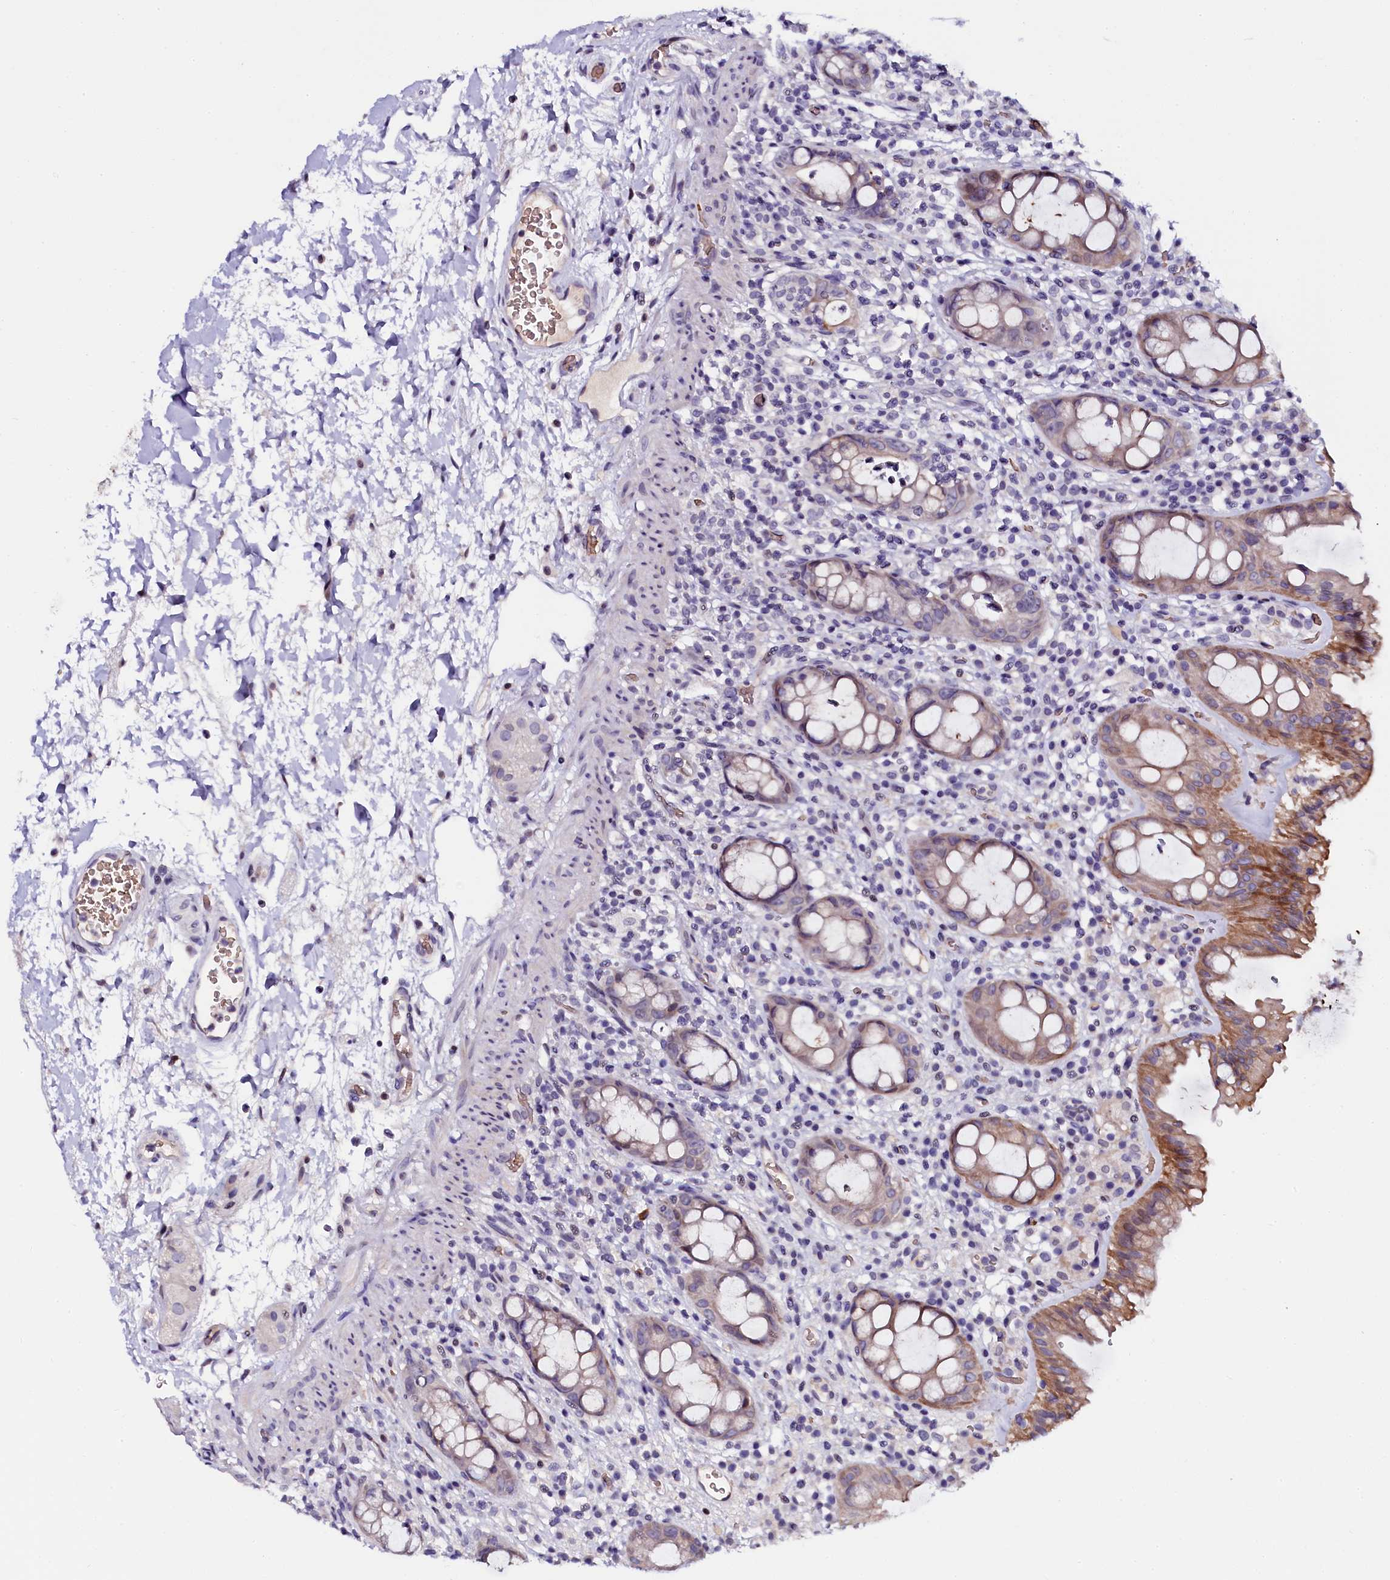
{"staining": {"intensity": "moderate", "quantity": "25%-75%", "location": "cytoplasmic/membranous"}, "tissue": "rectum", "cell_type": "Glandular cells", "image_type": "normal", "snomed": [{"axis": "morphology", "description": "Normal tissue, NOS"}, {"axis": "topography", "description": "Rectum"}], "caption": "High-magnification brightfield microscopy of unremarkable rectum stained with DAB (3,3'-diaminobenzidine) (brown) and counterstained with hematoxylin (blue). glandular cells exhibit moderate cytoplasmic/membranous staining is appreciated in approximately25%-75% of cells.", "gene": "CTDSPL2", "patient": {"sex": "female", "age": 57}}